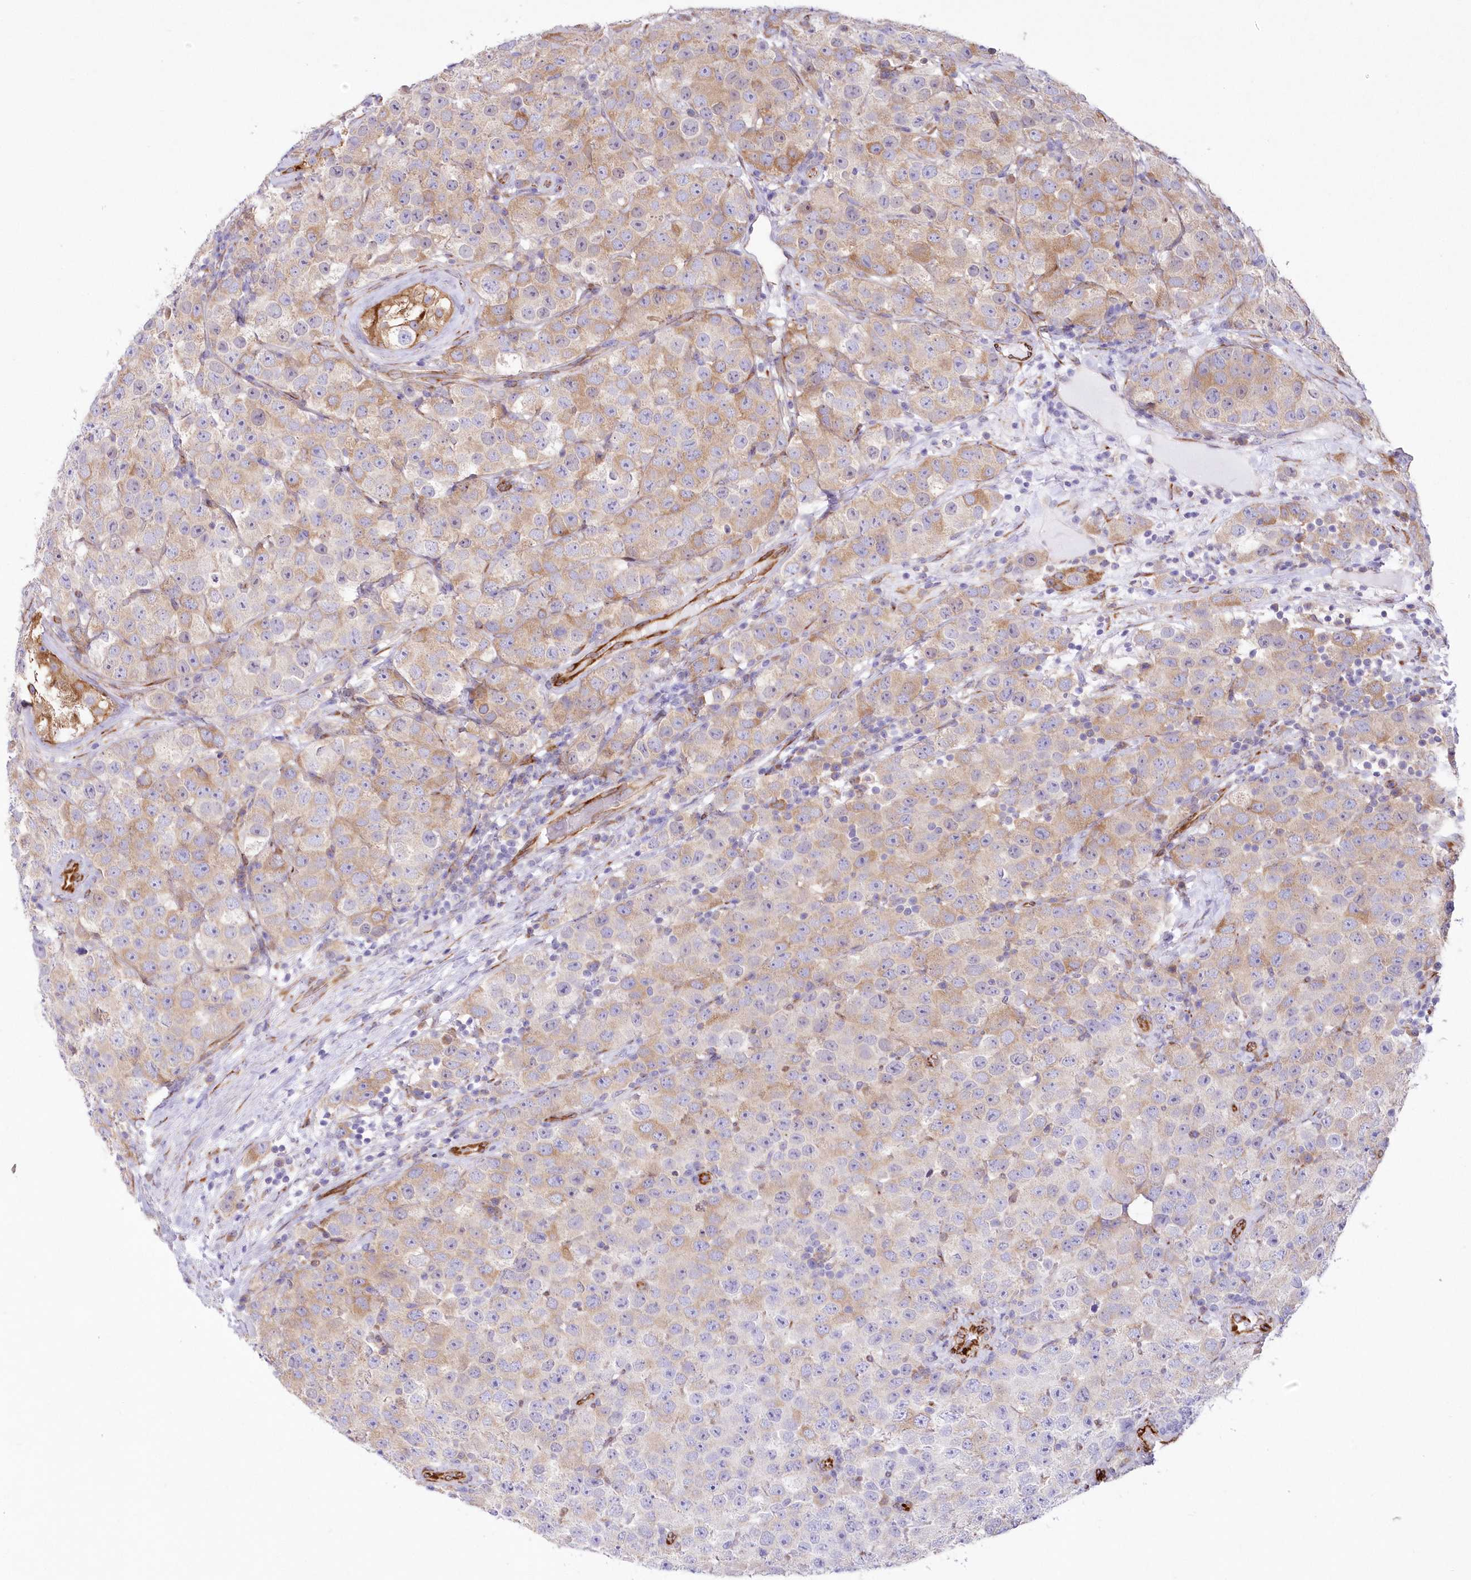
{"staining": {"intensity": "moderate", "quantity": "<25%", "location": "cytoplasmic/membranous"}, "tissue": "testis cancer", "cell_type": "Tumor cells", "image_type": "cancer", "snomed": [{"axis": "morphology", "description": "Seminoma, NOS"}, {"axis": "topography", "description": "Testis"}], "caption": "Protein expression analysis of seminoma (testis) exhibits moderate cytoplasmic/membranous staining in approximately <25% of tumor cells.", "gene": "YTHDC2", "patient": {"sex": "male", "age": 28}}